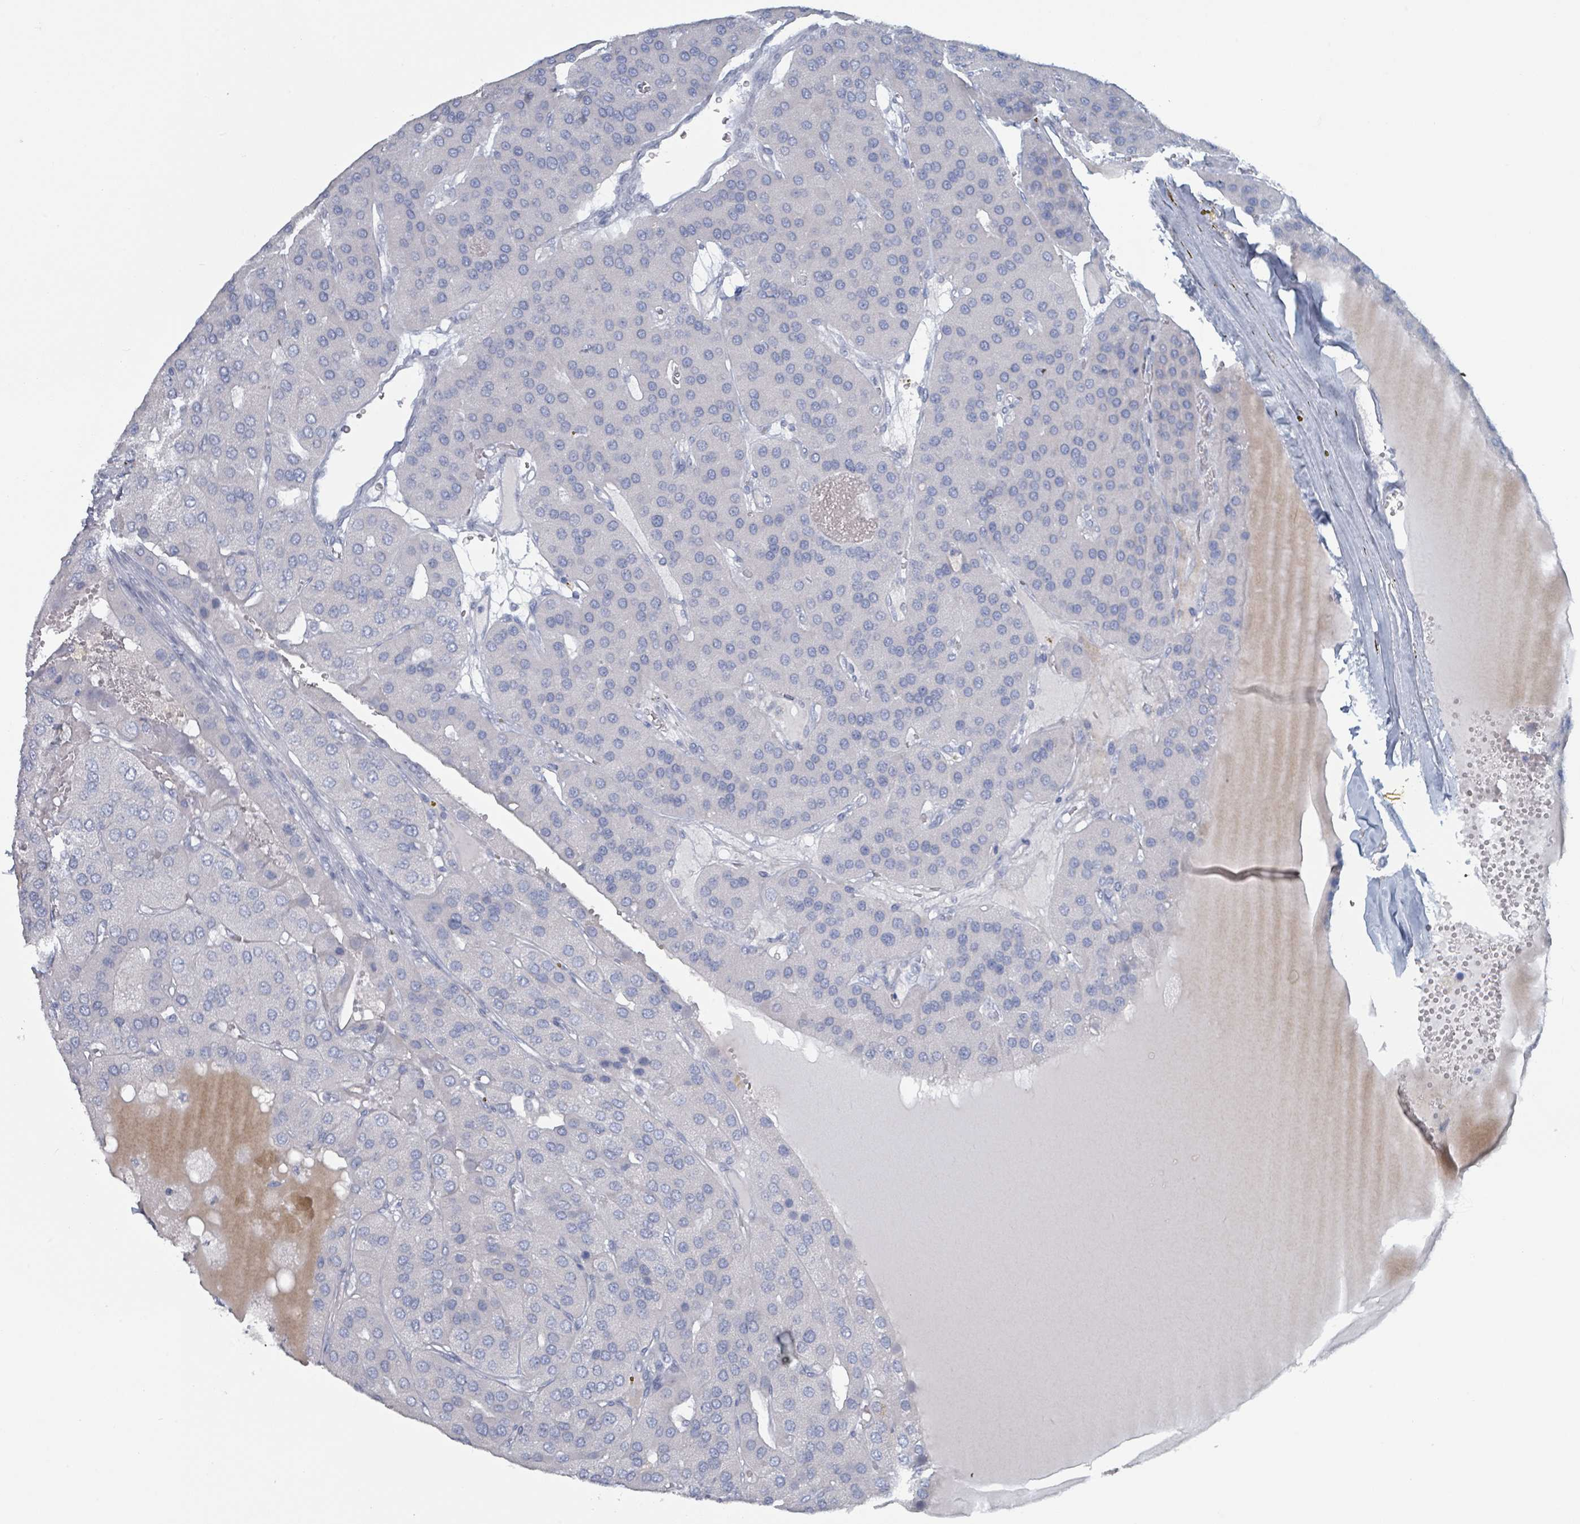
{"staining": {"intensity": "negative", "quantity": "none", "location": "none"}, "tissue": "parathyroid gland", "cell_type": "Glandular cells", "image_type": "normal", "snomed": [{"axis": "morphology", "description": "Normal tissue, NOS"}, {"axis": "morphology", "description": "Adenoma, NOS"}, {"axis": "topography", "description": "Parathyroid gland"}], "caption": "IHC micrograph of benign parathyroid gland stained for a protein (brown), which exhibits no staining in glandular cells. (IHC, brightfield microscopy, high magnification).", "gene": "HEATR5A", "patient": {"sex": "female", "age": 86}}